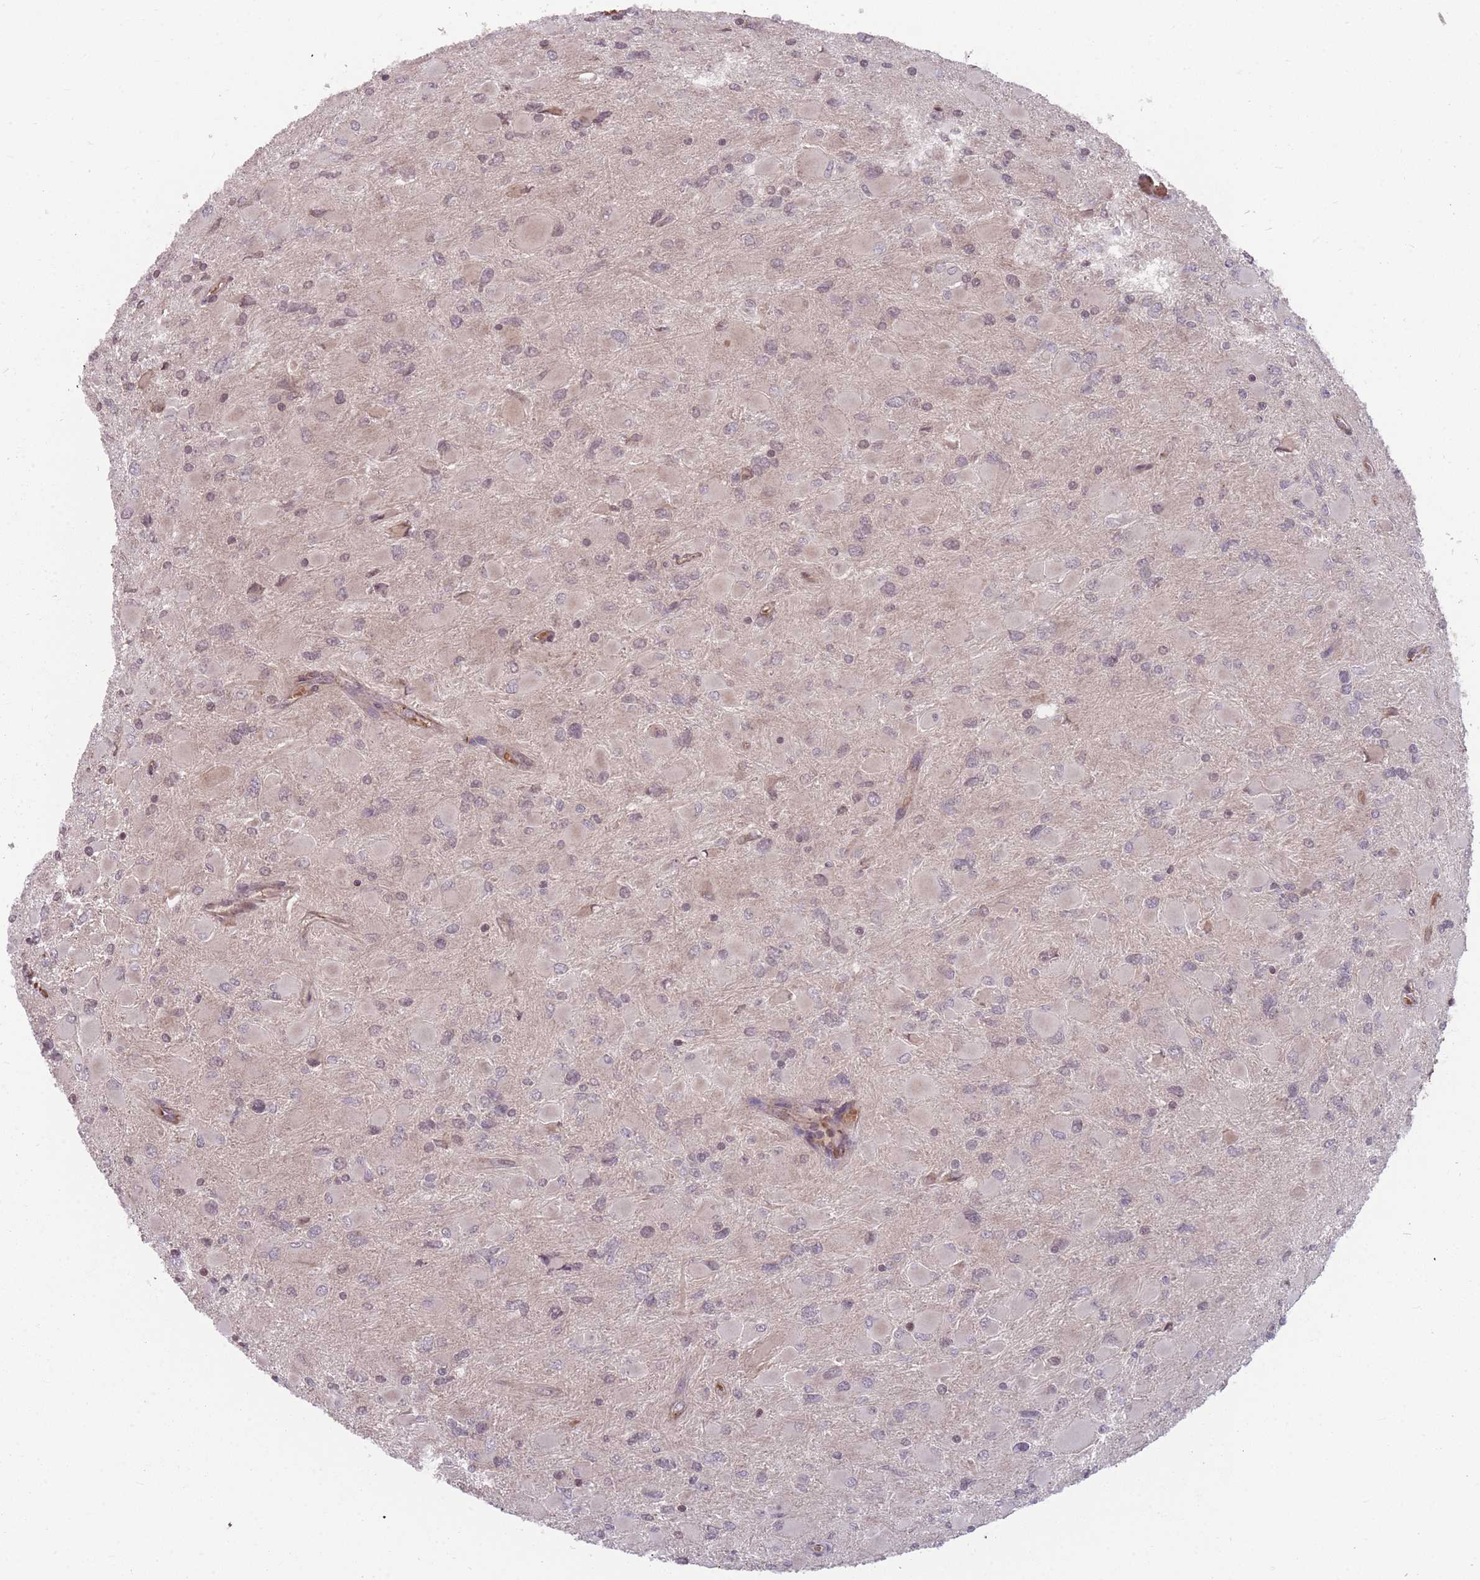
{"staining": {"intensity": "weak", "quantity": "25%-75%", "location": "nuclear"}, "tissue": "glioma", "cell_type": "Tumor cells", "image_type": "cancer", "snomed": [{"axis": "morphology", "description": "Glioma, malignant, High grade"}, {"axis": "topography", "description": "Cerebral cortex"}], "caption": "Approximately 25%-75% of tumor cells in malignant high-grade glioma exhibit weak nuclear protein positivity as visualized by brown immunohistochemical staining.", "gene": "GGT5", "patient": {"sex": "female", "age": 36}}